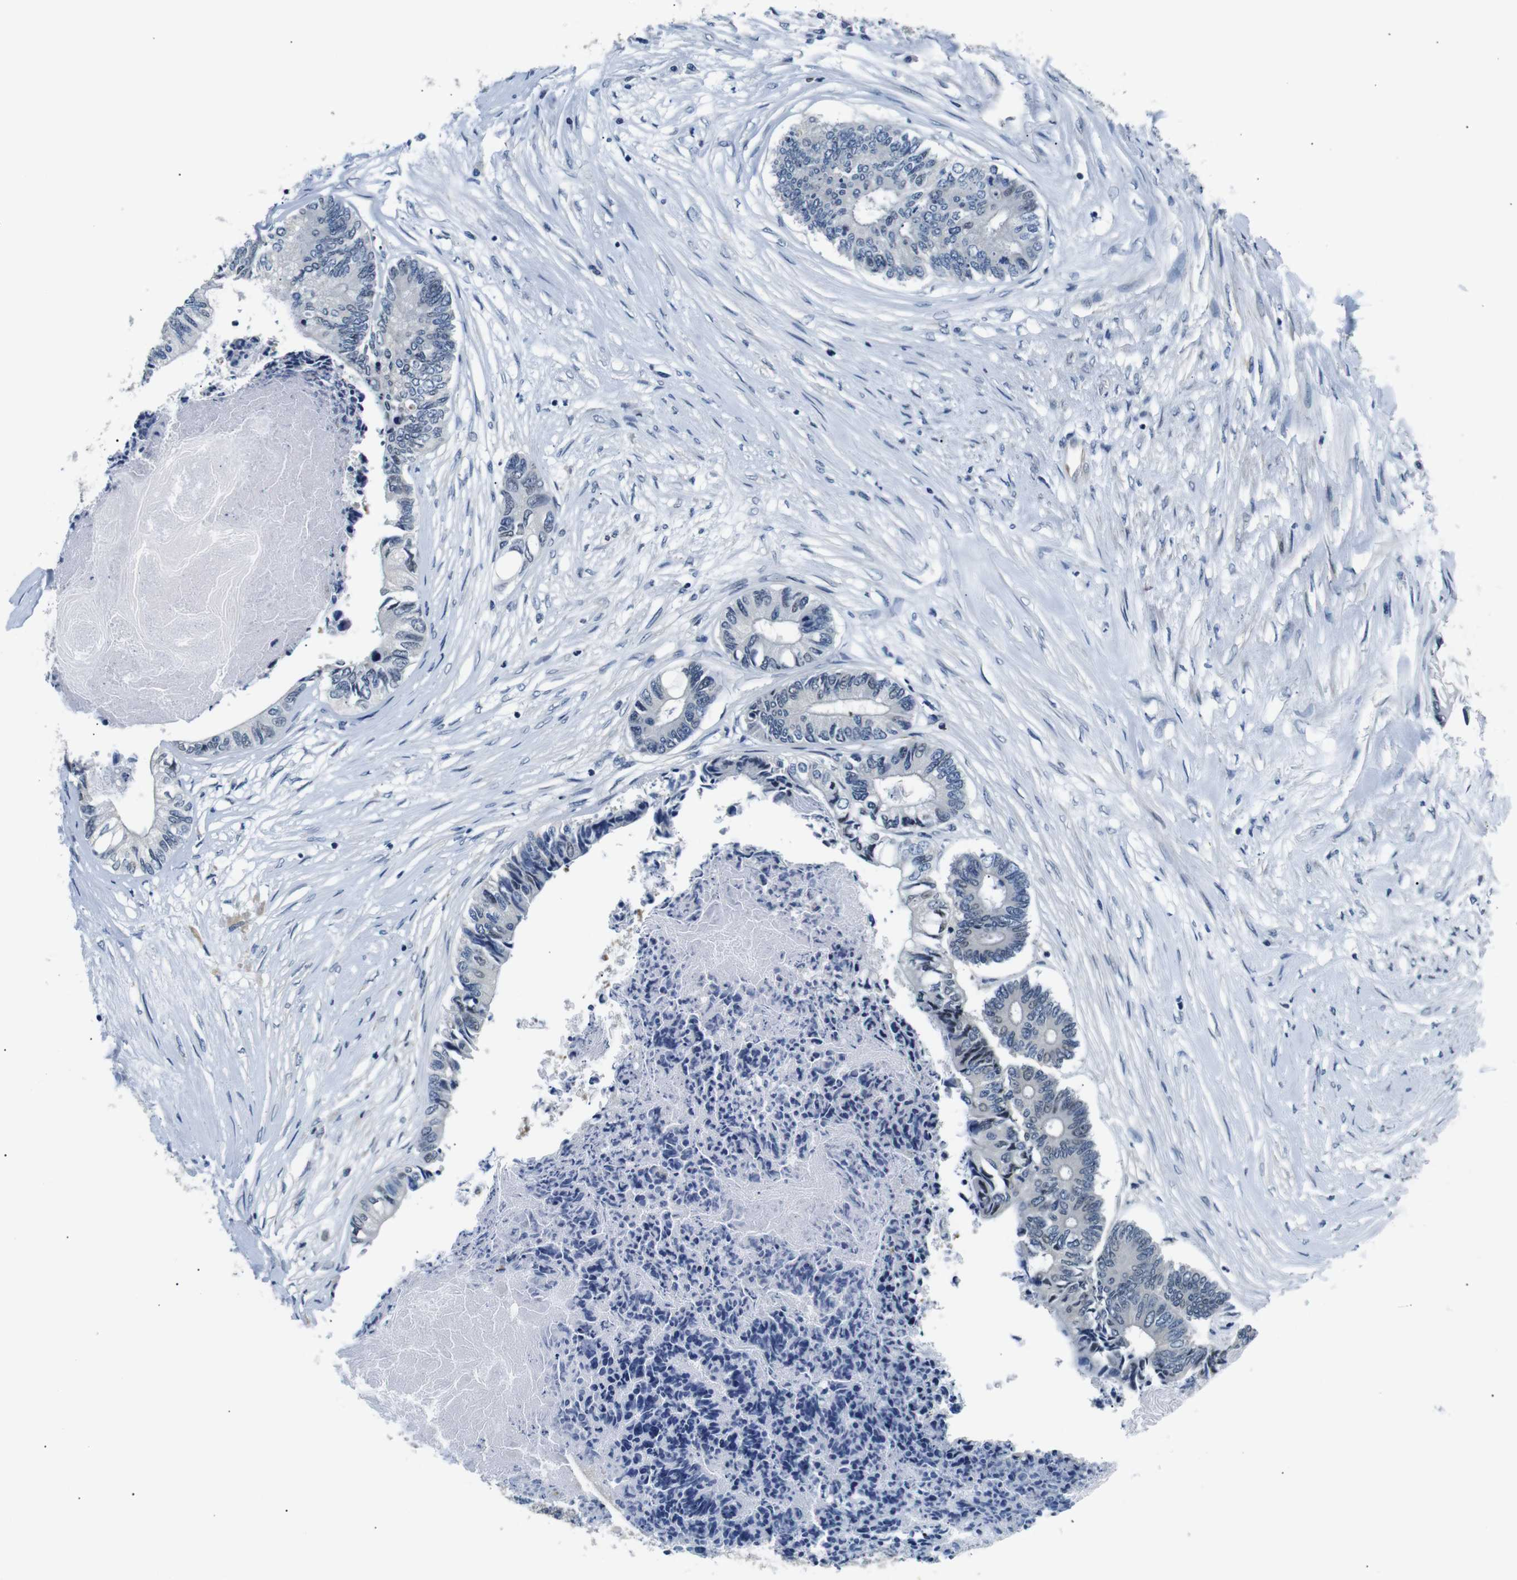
{"staining": {"intensity": "negative", "quantity": "none", "location": "none"}, "tissue": "colorectal cancer", "cell_type": "Tumor cells", "image_type": "cancer", "snomed": [{"axis": "morphology", "description": "Adenocarcinoma, NOS"}, {"axis": "topography", "description": "Rectum"}], "caption": "Immunohistochemistry (IHC) of human colorectal adenocarcinoma exhibits no expression in tumor cells.", "gene": "TAFA1", "patient": {"sex": "male", "age": 63}}